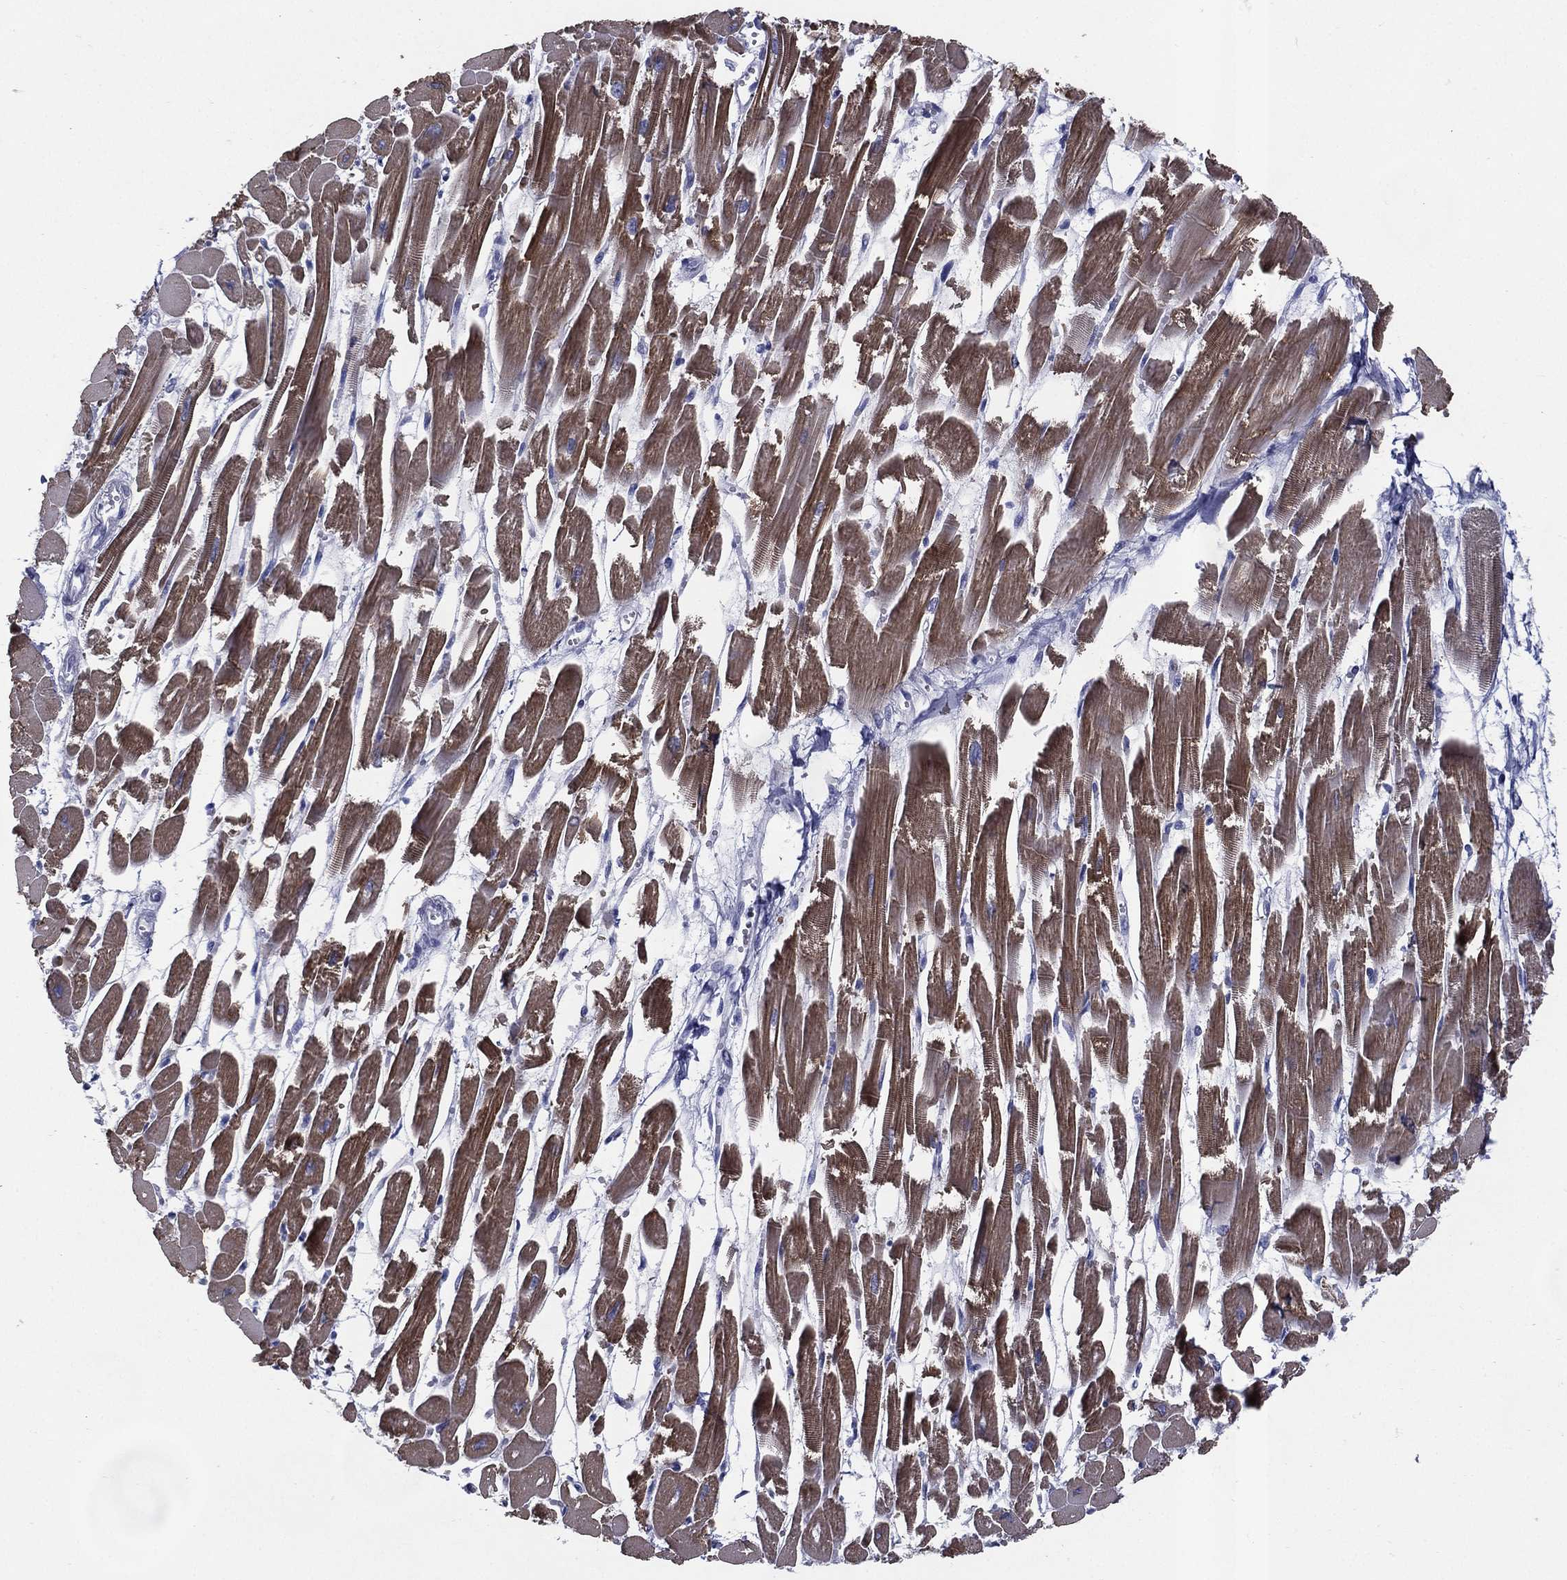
{"staining": {"intensity": "moderate", "quantity": "25%-75%", "location": "cytoplasmic/membranous"}, "tissue": "heart muscle", "cell_type": "Cardiomyocytes", "image_type": "normal", "snomed": [{"axis": "morphology", "description": "Normal tissue, NOS"}, {"axis": "topography", "description": "Heart"}], "caption": "Immunohistochemistry (IHC) micrograph of normal heart muscle stained for a protein (brown), which displays medium levels of moderate cytoplasmic/membranous positivity in approximately 25%-75% of cardiomyocytes.", "gene": "KIF2C", "patient": {"sex": "female", "age": 52}}